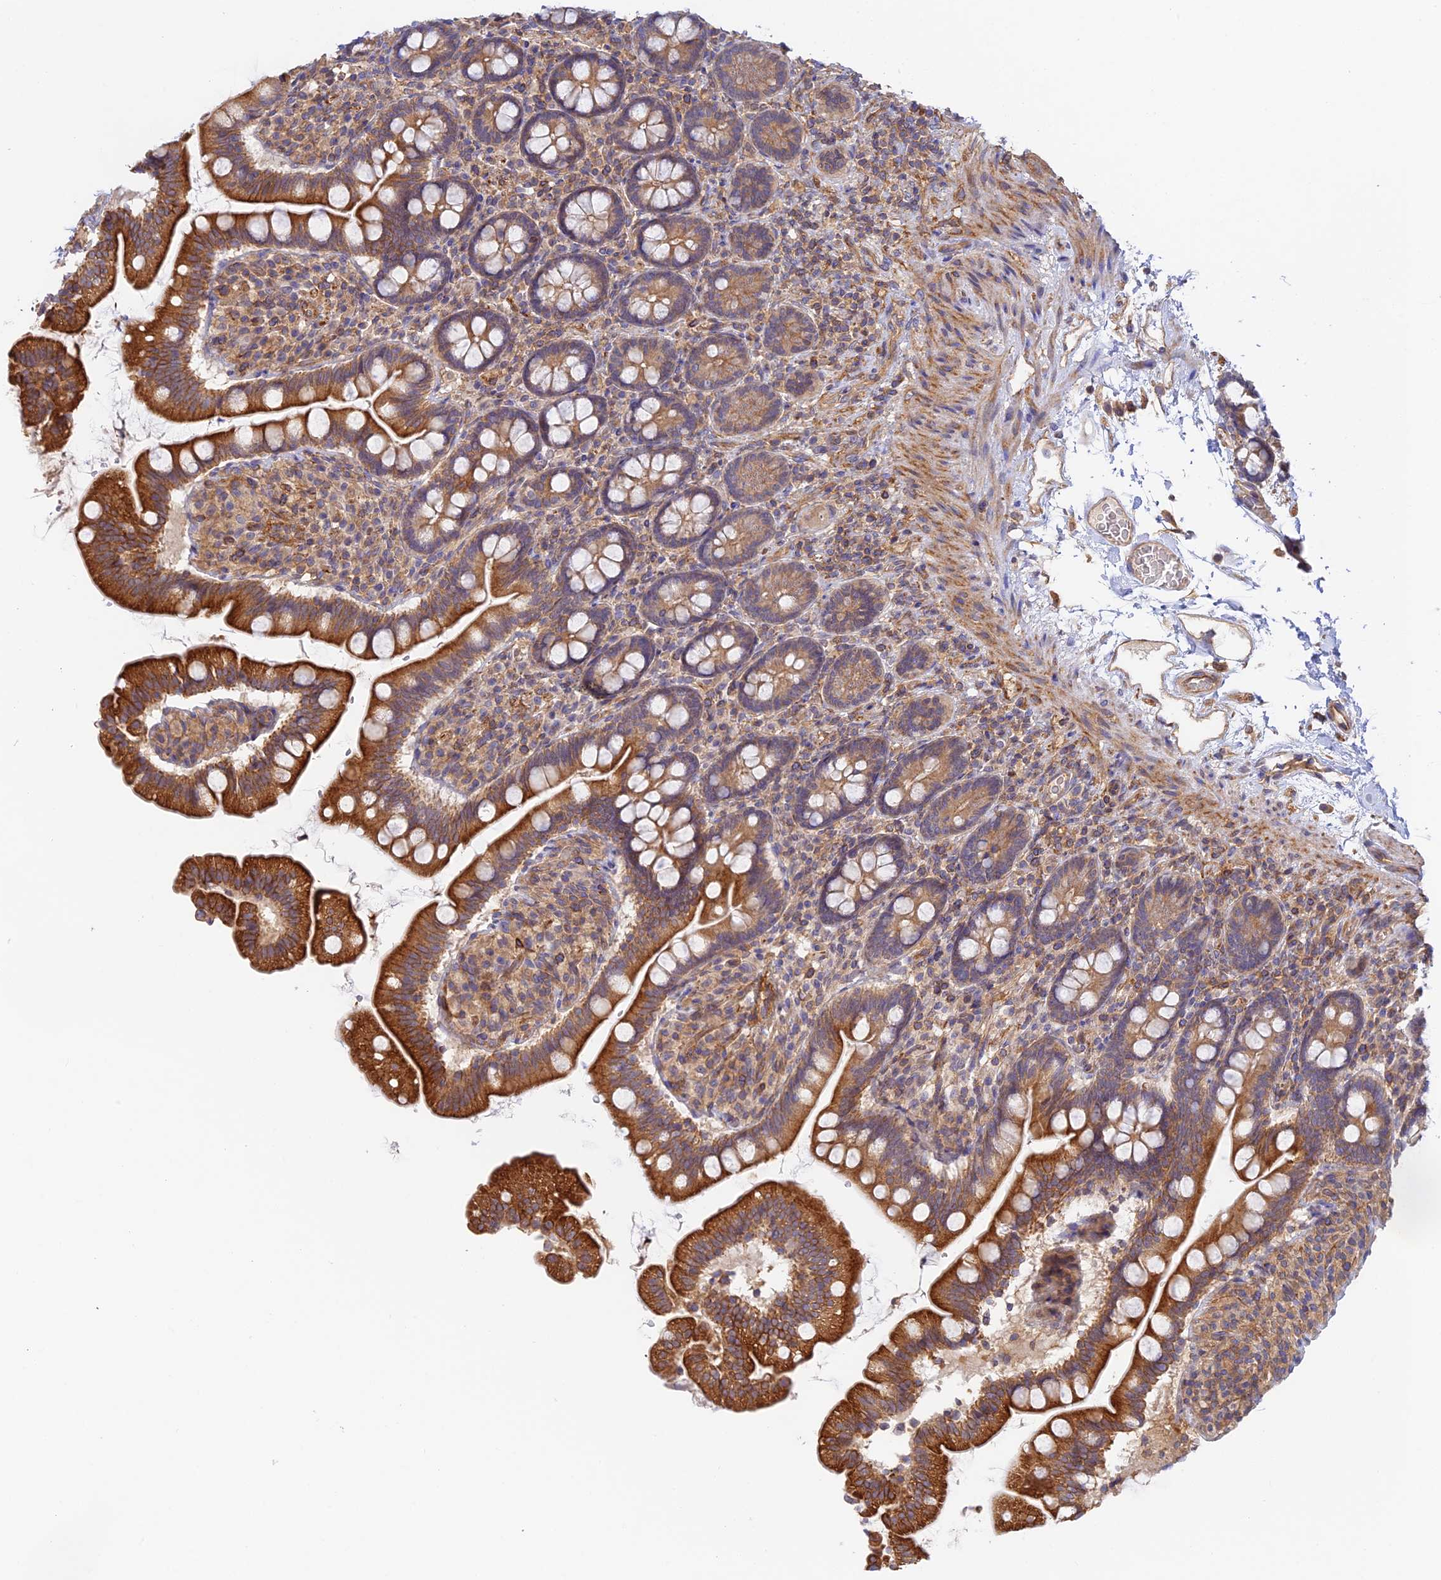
{"staining": {"intensity": "strong", "quantity": ">75%", "location": "cytoplasmic/membranous"}, "tissue": "small intestine", "cell_type": "Glandular cells", "image_type": "normal", "snomed": [{"axis": "morphology", "description": "Normal tissue, NOS"}, {"axis": "topography", "description": "Small intestine"}], "caption": "Protein expression analysis of normal human small intestine reveals strong cytoplasmic/membranous staining in about >75% of glandular cells. The protein is stained brown, and the nuclei are stained in blue (DAB IHC with brightfield microscopy, high magnification).", "gene": "MYO9A", "patient": {"sex": "female", "age": 64}}